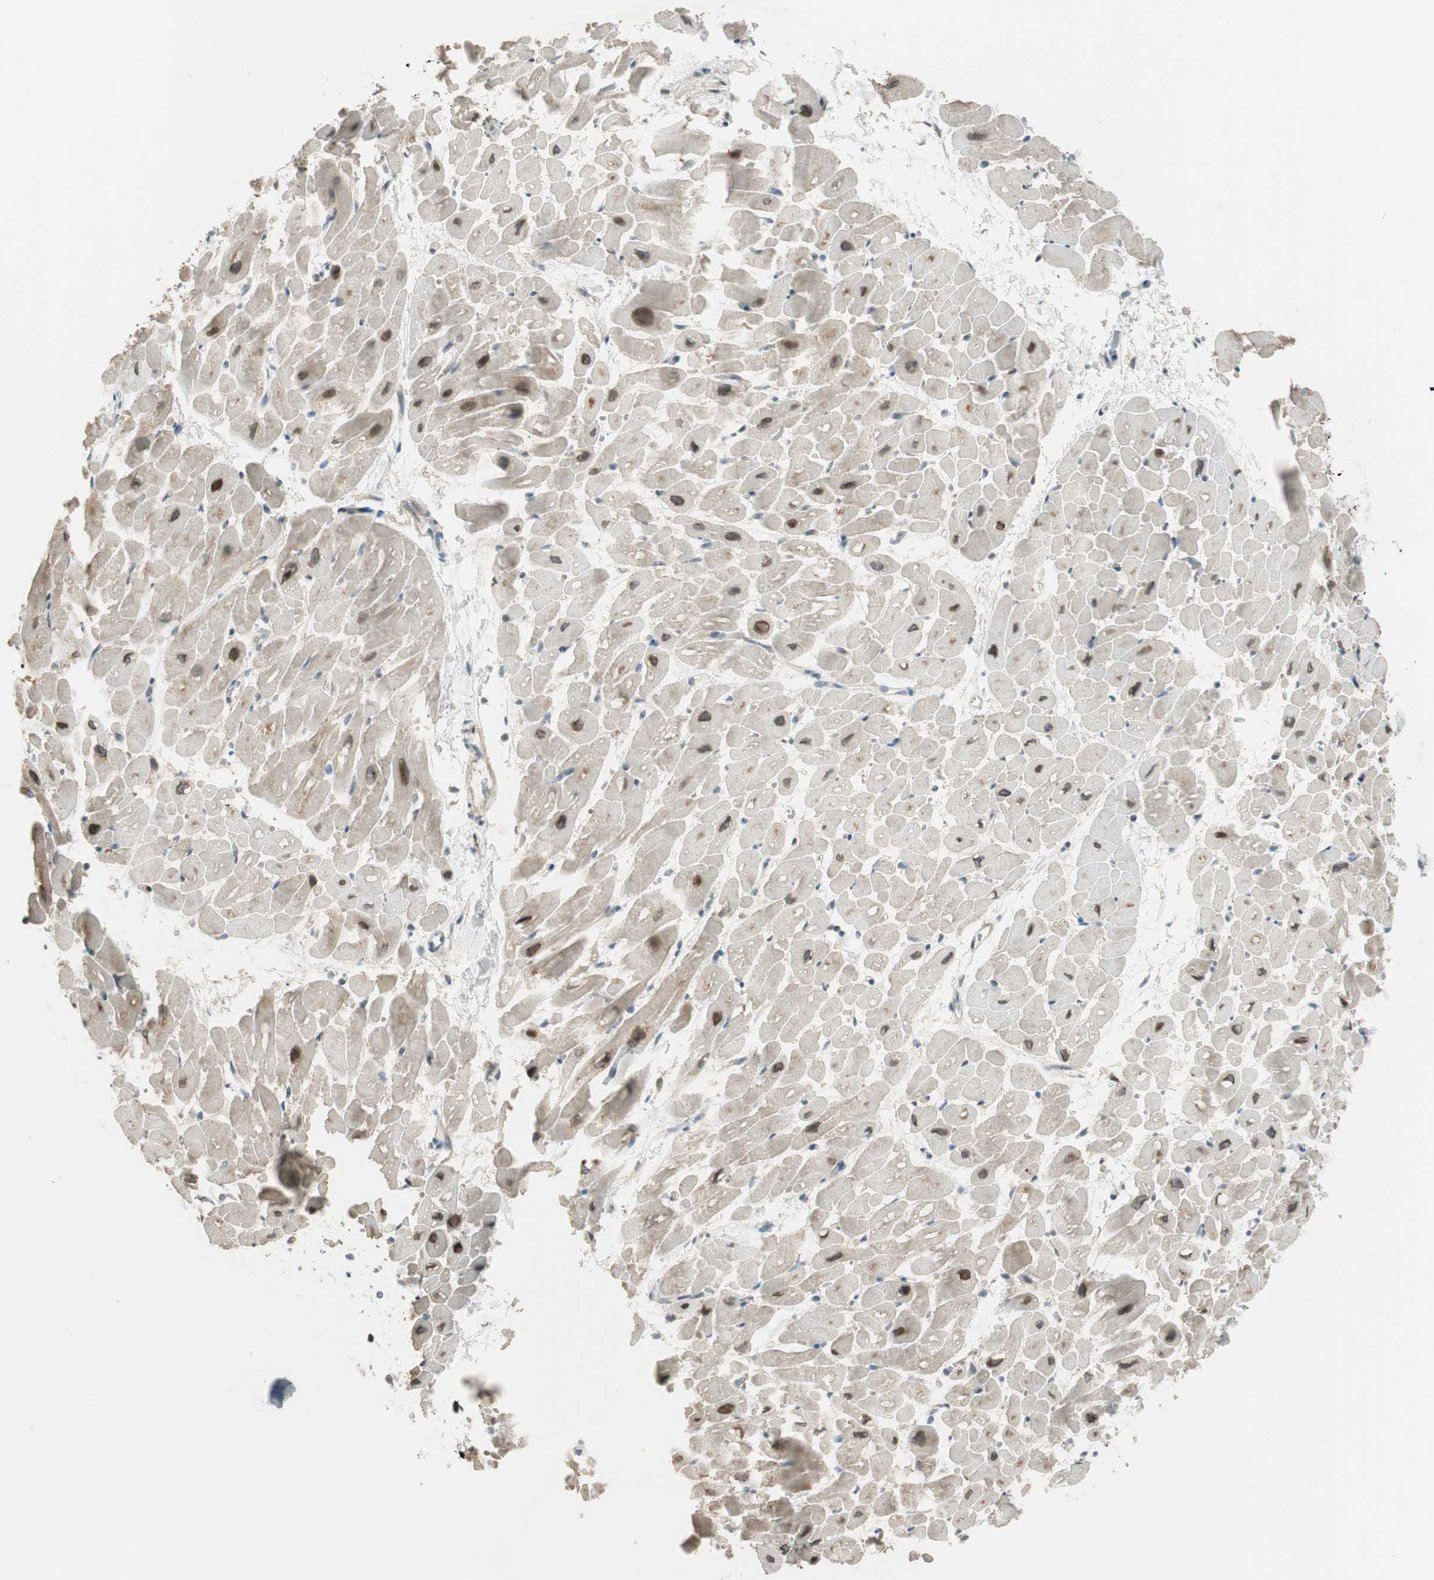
{"staining": {"intensity": "moderate", "quantity": "25%-75%", "location": "cytoplasmic/membranous,nuclear"}, "tissue": "heart muscle", "cell_type": "Cardiomyocytes", "image_type": "normal", "snomed": [{"axis": "morphology", "description": "Normal tissue, NOS"}, {"axis": "topography", "description": "Heart"}], "caption": "Normal heart muscle exhibits moderate cytoplasmic/membranous,nuclear positivity in about 25%-75% of cardiomyocytes.", "gene": "CGRRF1", "patient": {"sex": "male", "age": 45}}